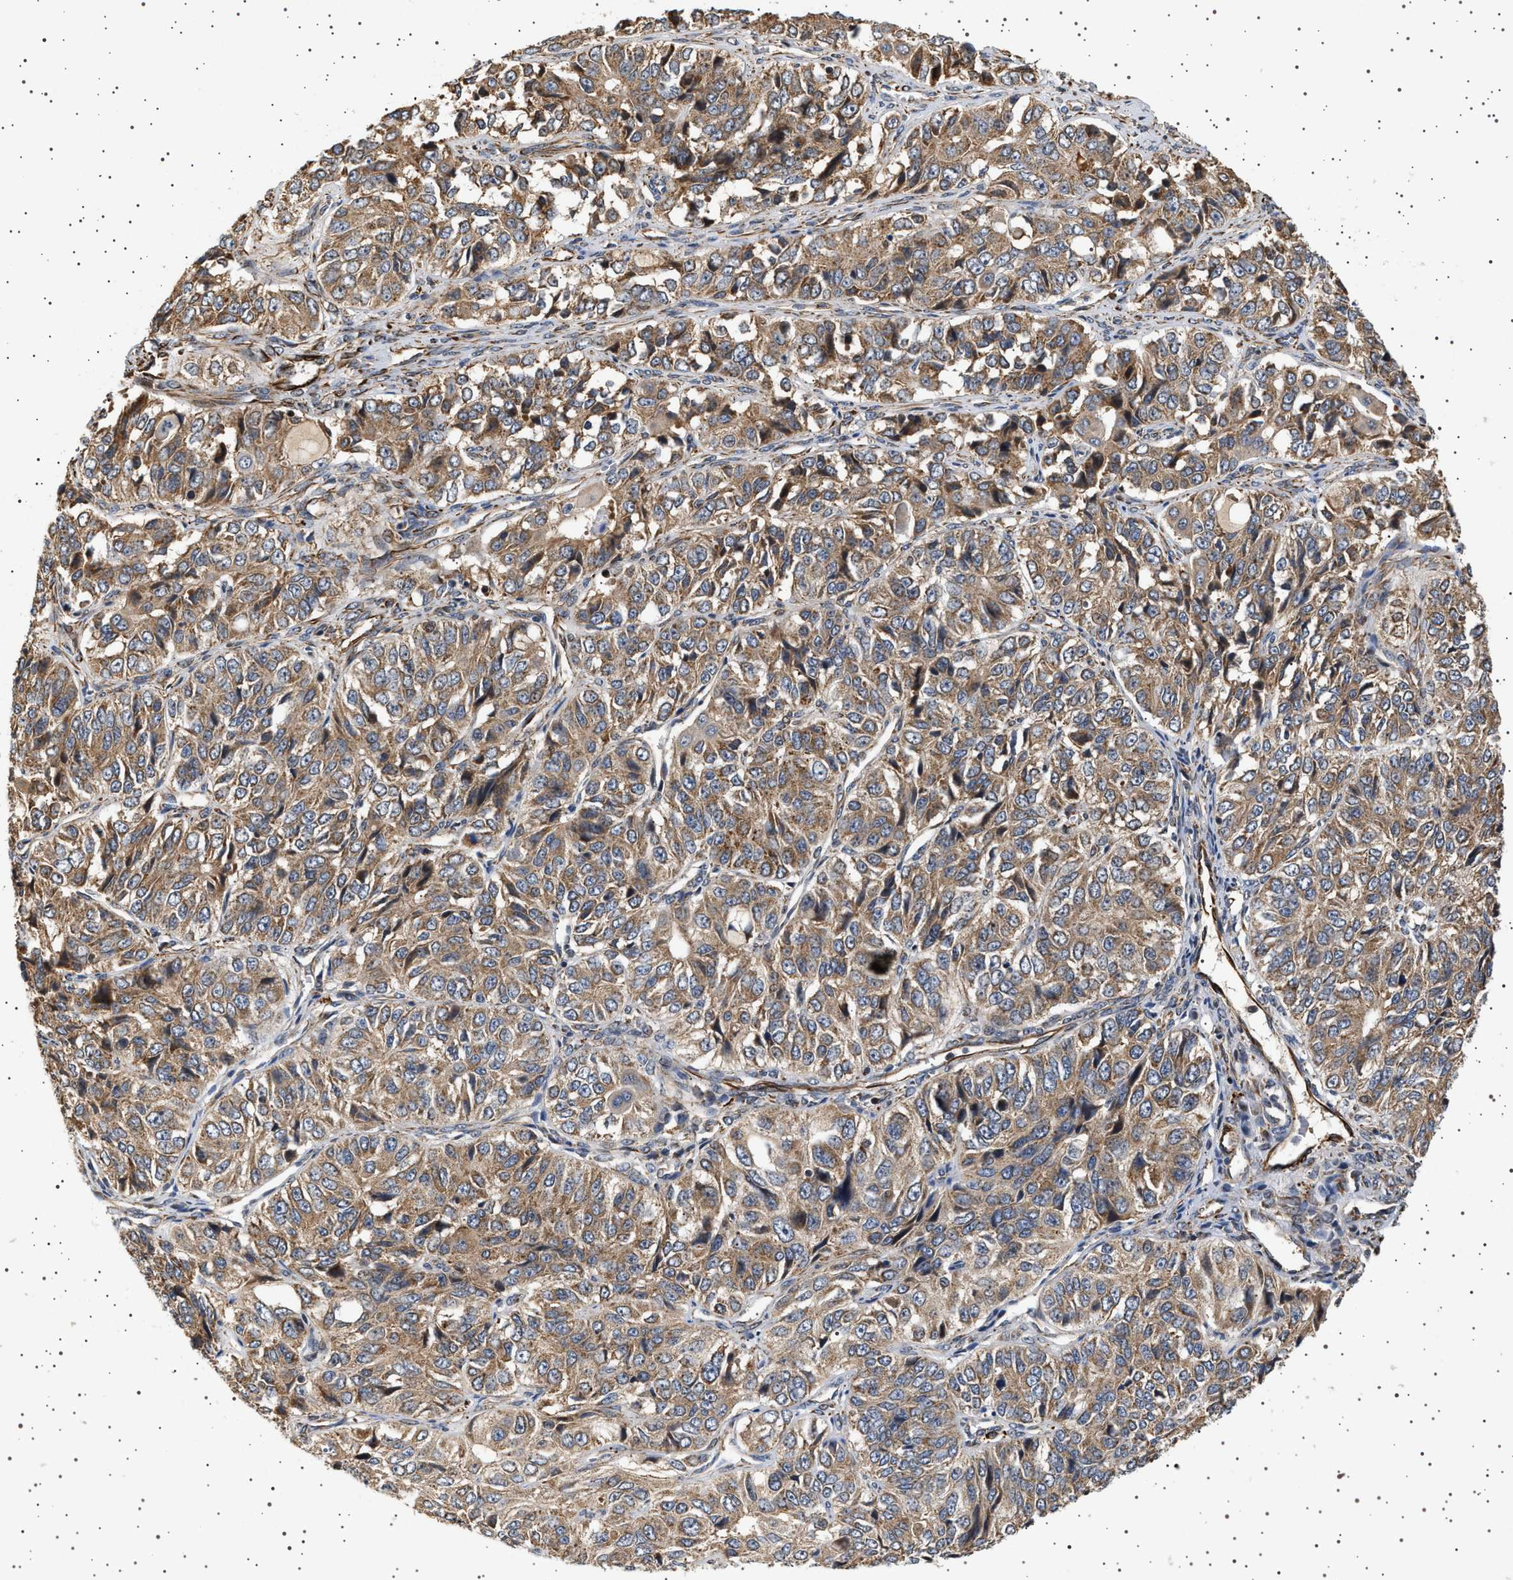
{"staining": {"intensity": "moderate", "quantity": ">75%", "location": "cytoplasmic/membranous"}, "tissue": "ovarian cancer", "cell_type": "Tumor cells", "image_type": "cancer", "snomed": [{"axis": "morphology", "description": "Carcinoma, endometroid"}, {"axis": "topography", "description": "Ovary"}], "caption": "Human ovarian cancer stained for a protein (brown) reveals moderate cytoplasmic/membranous positive expression in approximately >75% of tumor cells.", "gene": "TRUB2", "patient": {"sex": "female", "age": 51}}